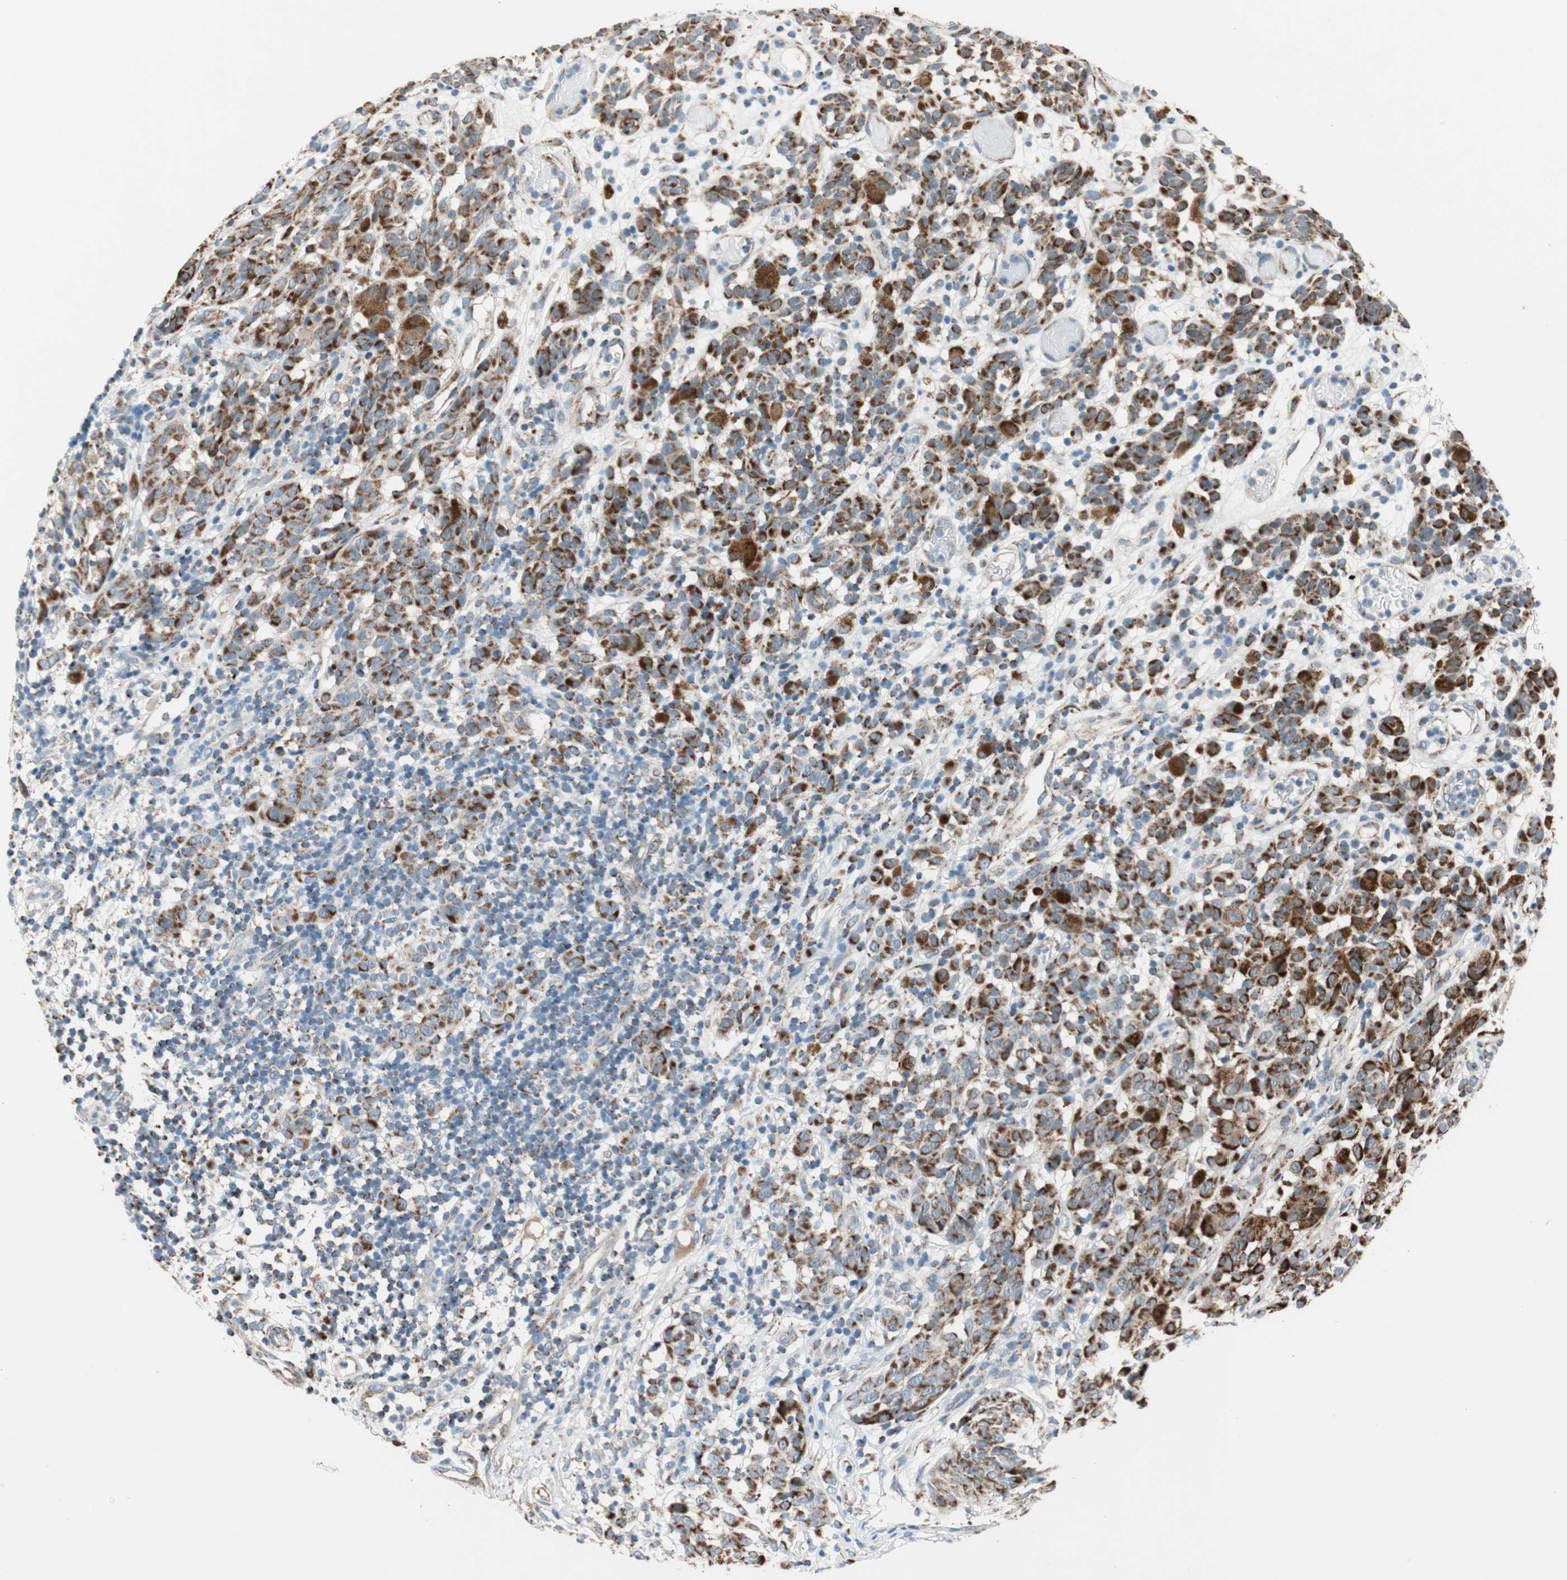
{"staining": {"intensity": "strong", "quantity": ">75%", "location": "cytoplasmic/membranous"}, "tissue": "melanoma", "cell_type": "Tumor cells", "image_type": "cancer", "snomed": [{"axis": "morphology", "description": "Malignant melanoma, NOS"}, {"axis": "topography", "description": "Skin"}], "caption": "Melanoma tissue shows strong cytoplasmic/membranous expression in approximately >75% of tumor cells, visualized by immunohistochemistry.", "gene": "PCSK4", "patient": {"sex": "female", "age": 46}}